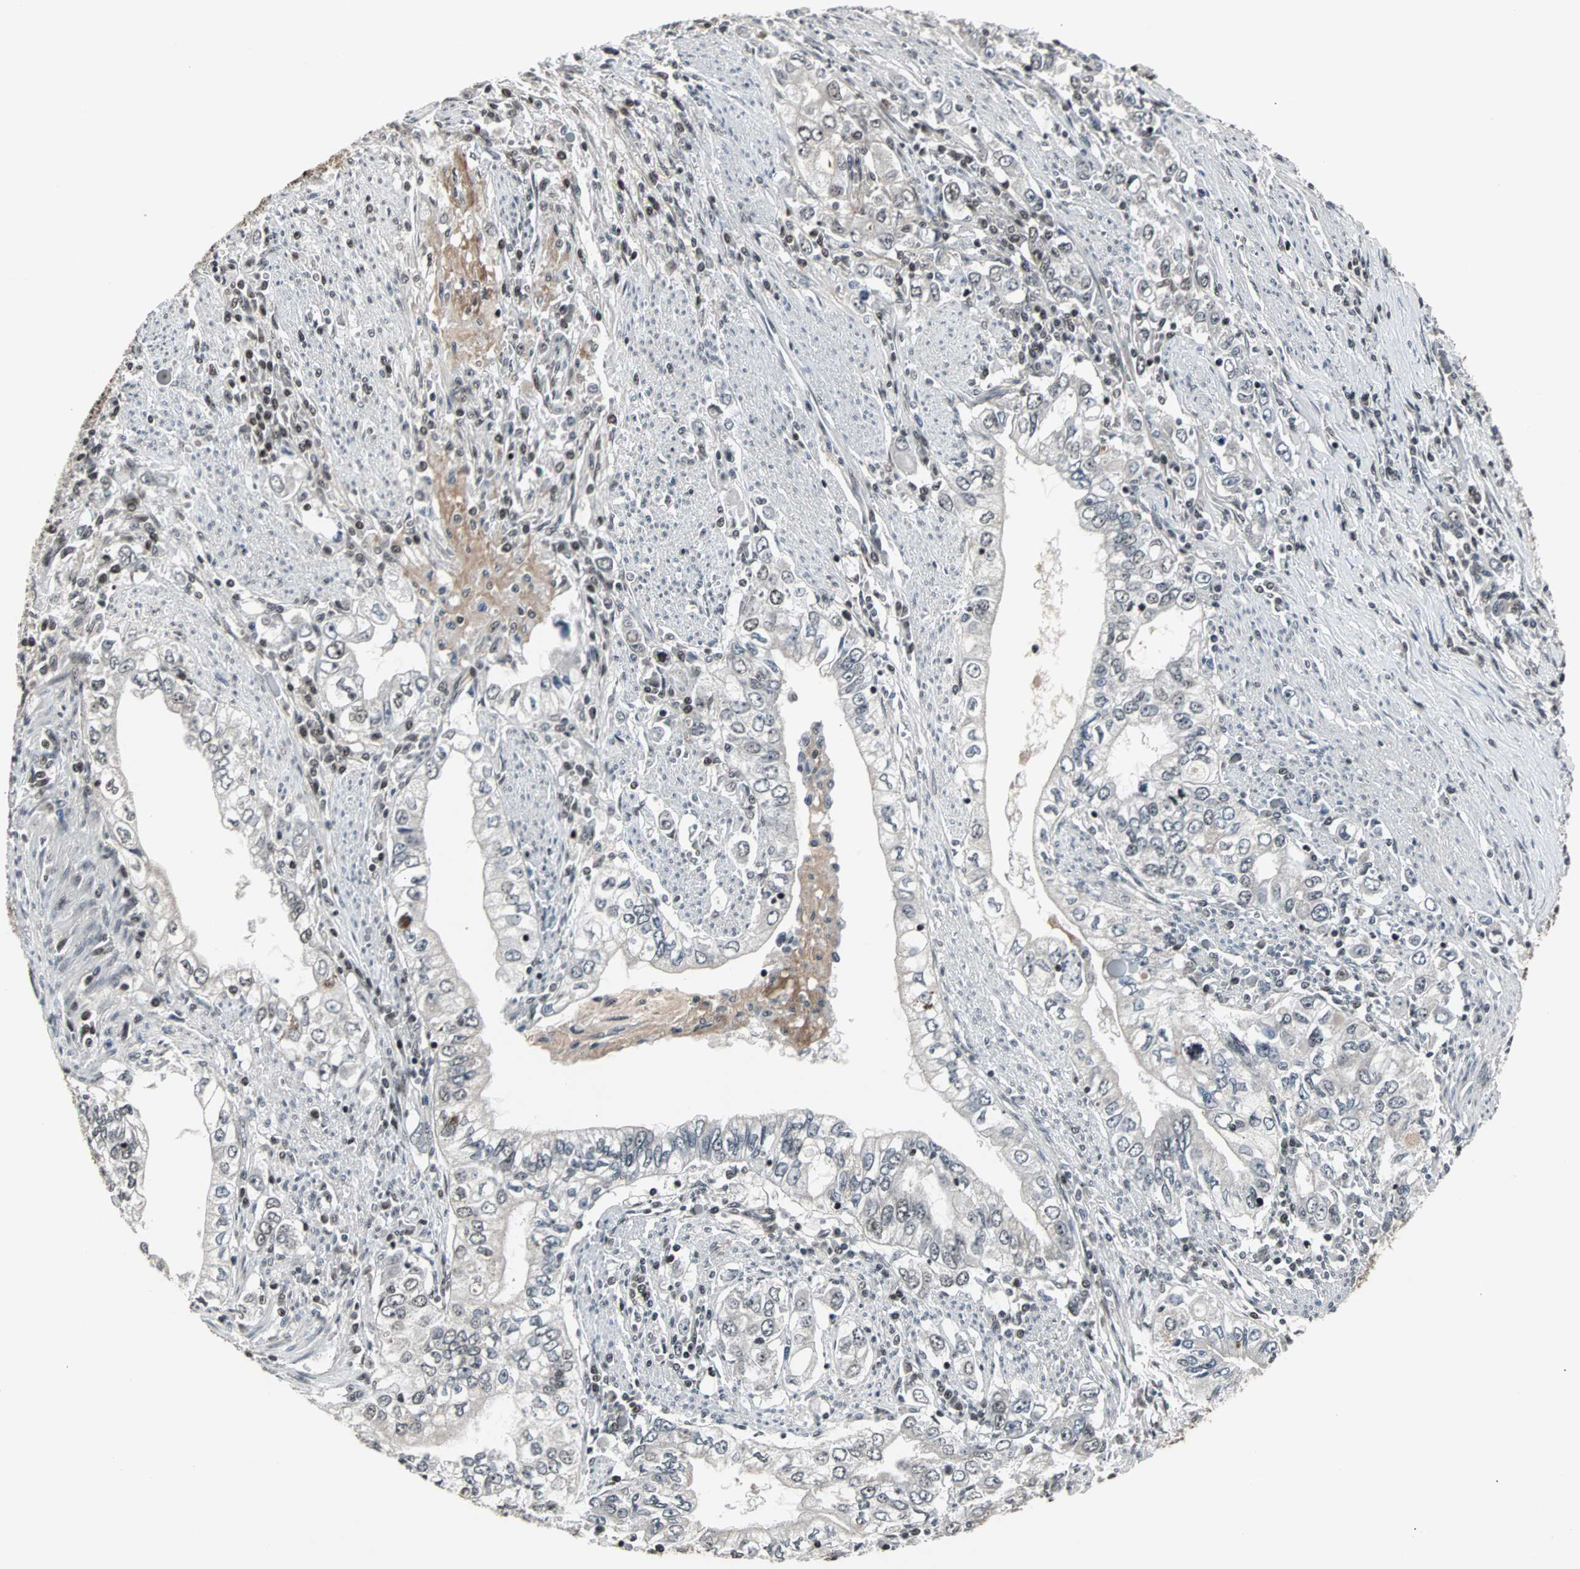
{"staining": {"intensity": "negative", "quantity": "none", "location": "none"}, "tissue": "stomach cancer", "cell_type": "Tumor cells", "image_type": "cancer", "snomed": [{"axis": "morphology", "description": "Adenocarcinoma, NOS"}, {"axis": "topography", "description": "Stomach, lower"}], "caption": "IHC micrograph of neoplastic tissue: human adenocarcinoma (stomach) stained with DAB exhibits no significant protein staining in tumor cells.", "gene": "PNKP", "patient": {"sex": "female", "age": 72}}